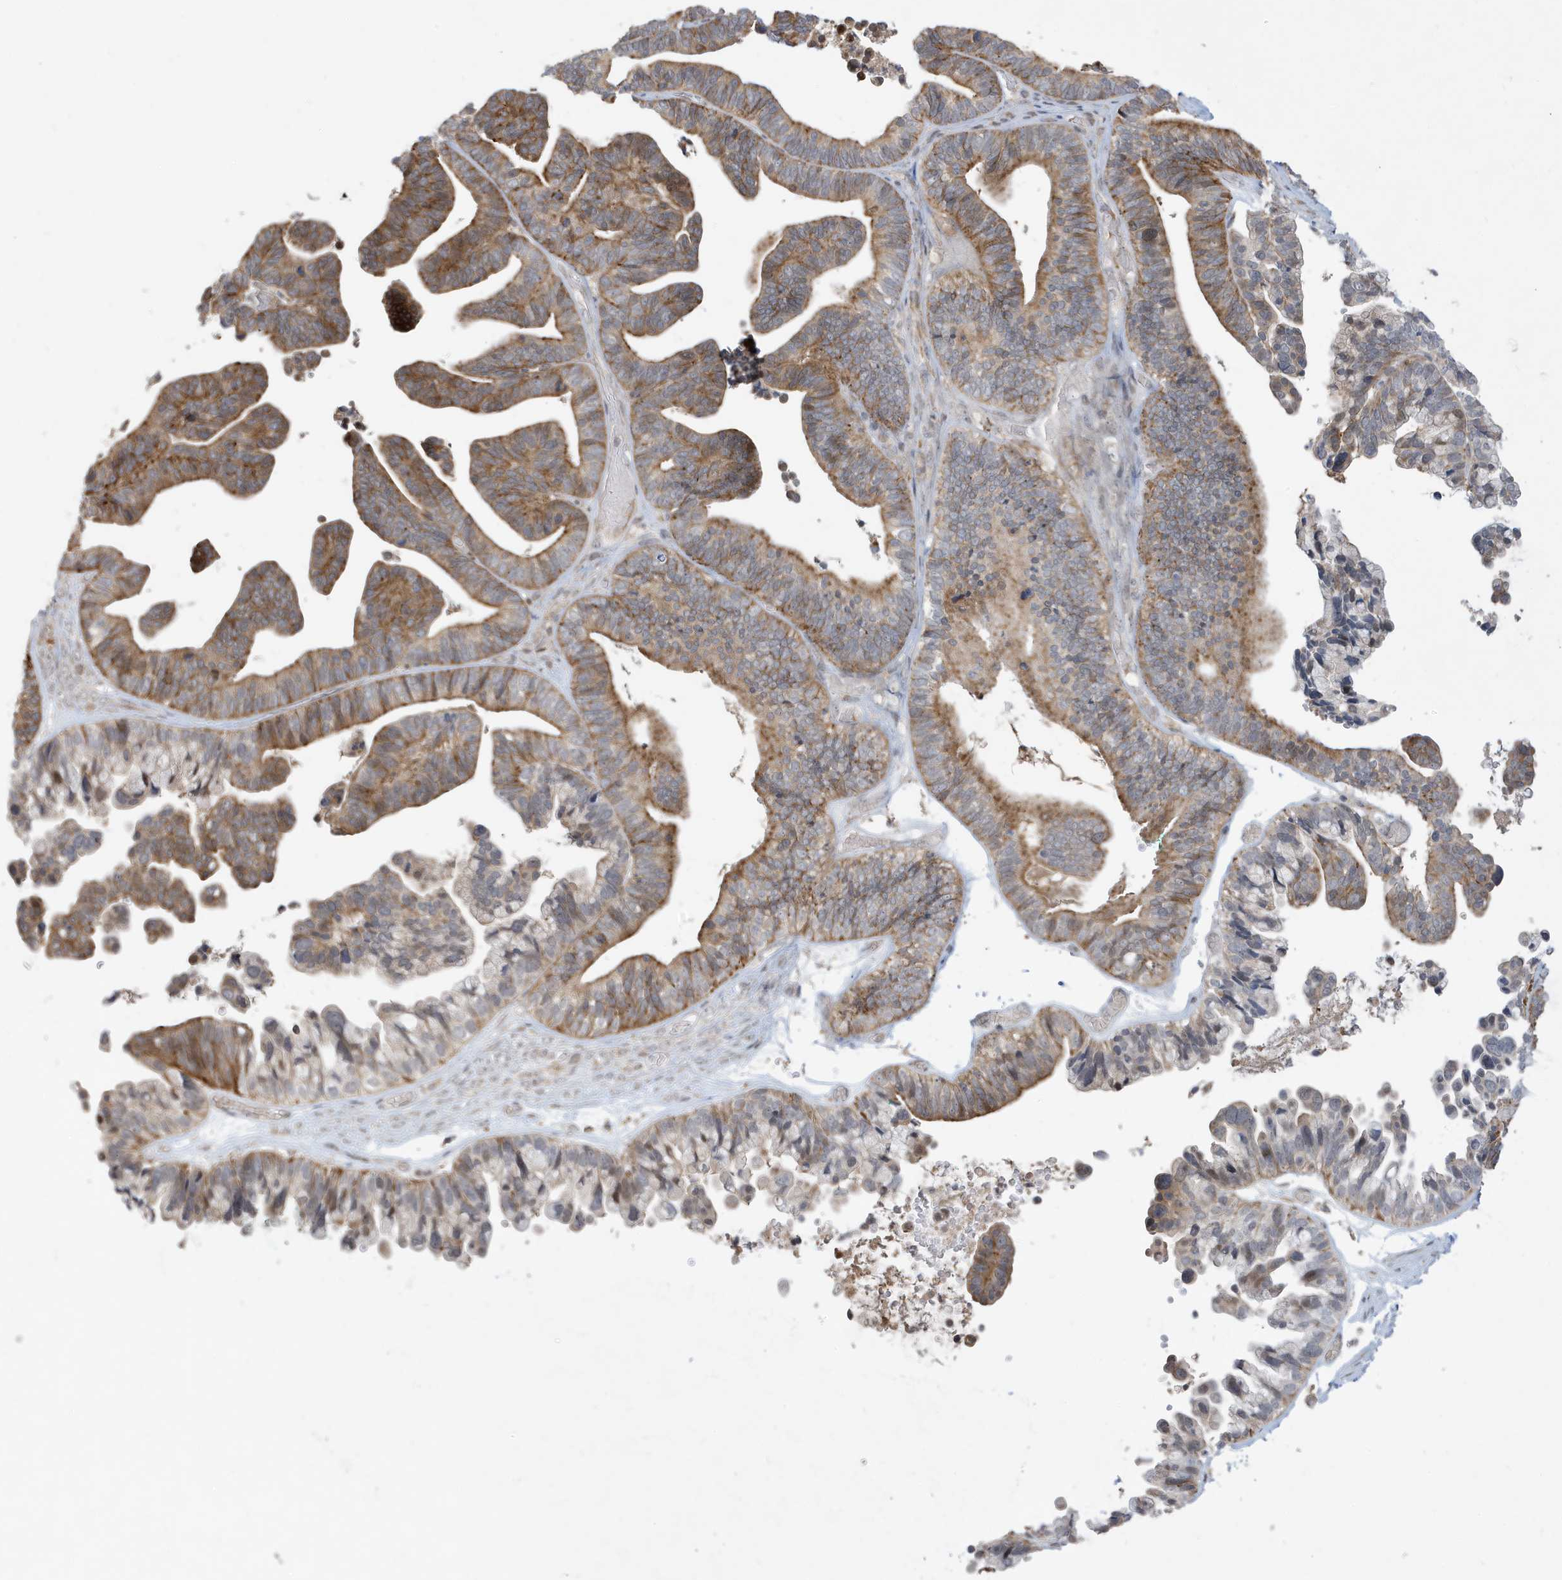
{"staining": {"intensity": "moderate", "quantity": ">75%", "location": "cytoplasmic/membranous"}, "tissue": "ovarian cancer", "cell_type": "Tumor cells", "image_type": "cancer", "snomed": [{"axis": "morphology", "description": "Cystadenocarcinoma, serous, NOS"}, {"axis": "topography", "description": "Ovary"}], "caption": "This photomicrograph exhibits IHC staining of human ovarian serous cystadenocarcinoma, with medium moderate cytoplasmic/membranous expression in approximately >75% of tumor cells.", "gene": "PRRT3", "patient": {"sex": "female", "age": 56}}